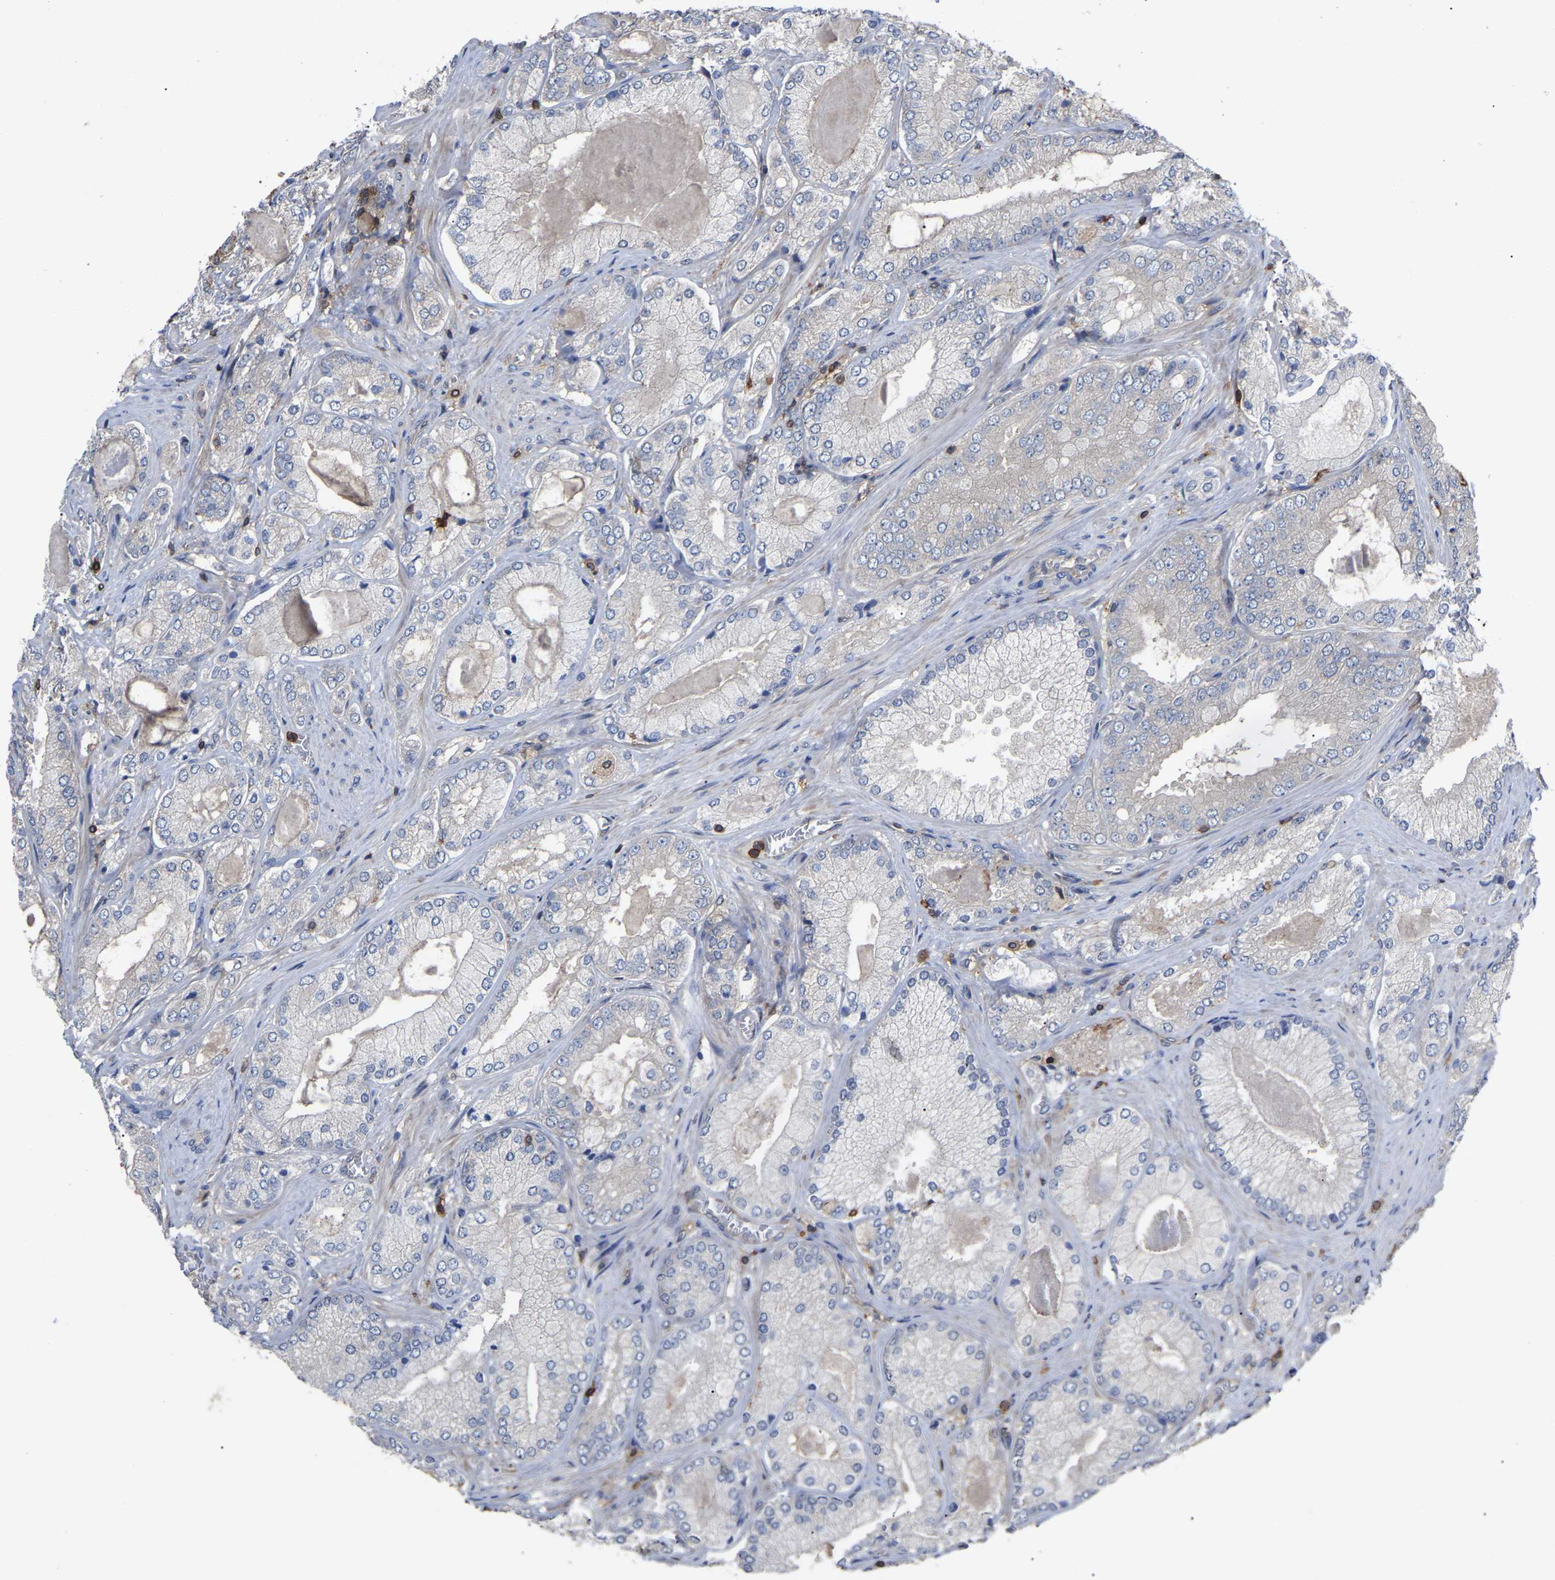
{"staining": {"intensity": "negative", "quantity": "none", "location": "none"}, "tissue": "prostate cancer", "cell_type": "Tumor cells", "image_type": "cancer", "snomed": [{"axis": "morphology", "description": "Adenocarcinoma, Low grade"}, {"axis": "topography", "description": "Prostate"}], "caption": "Immunohistochemical staining of human prostate low-grade adenocarcinoma reveals no significant staining in tumor cells. The staining is performed using DAB (3,3'-diaminobenzidine) brown chromogen with nuclei counter-stained in using hematoxylin.", "gene": "CIT", "patient": {"sex": "male", "age": 65}}